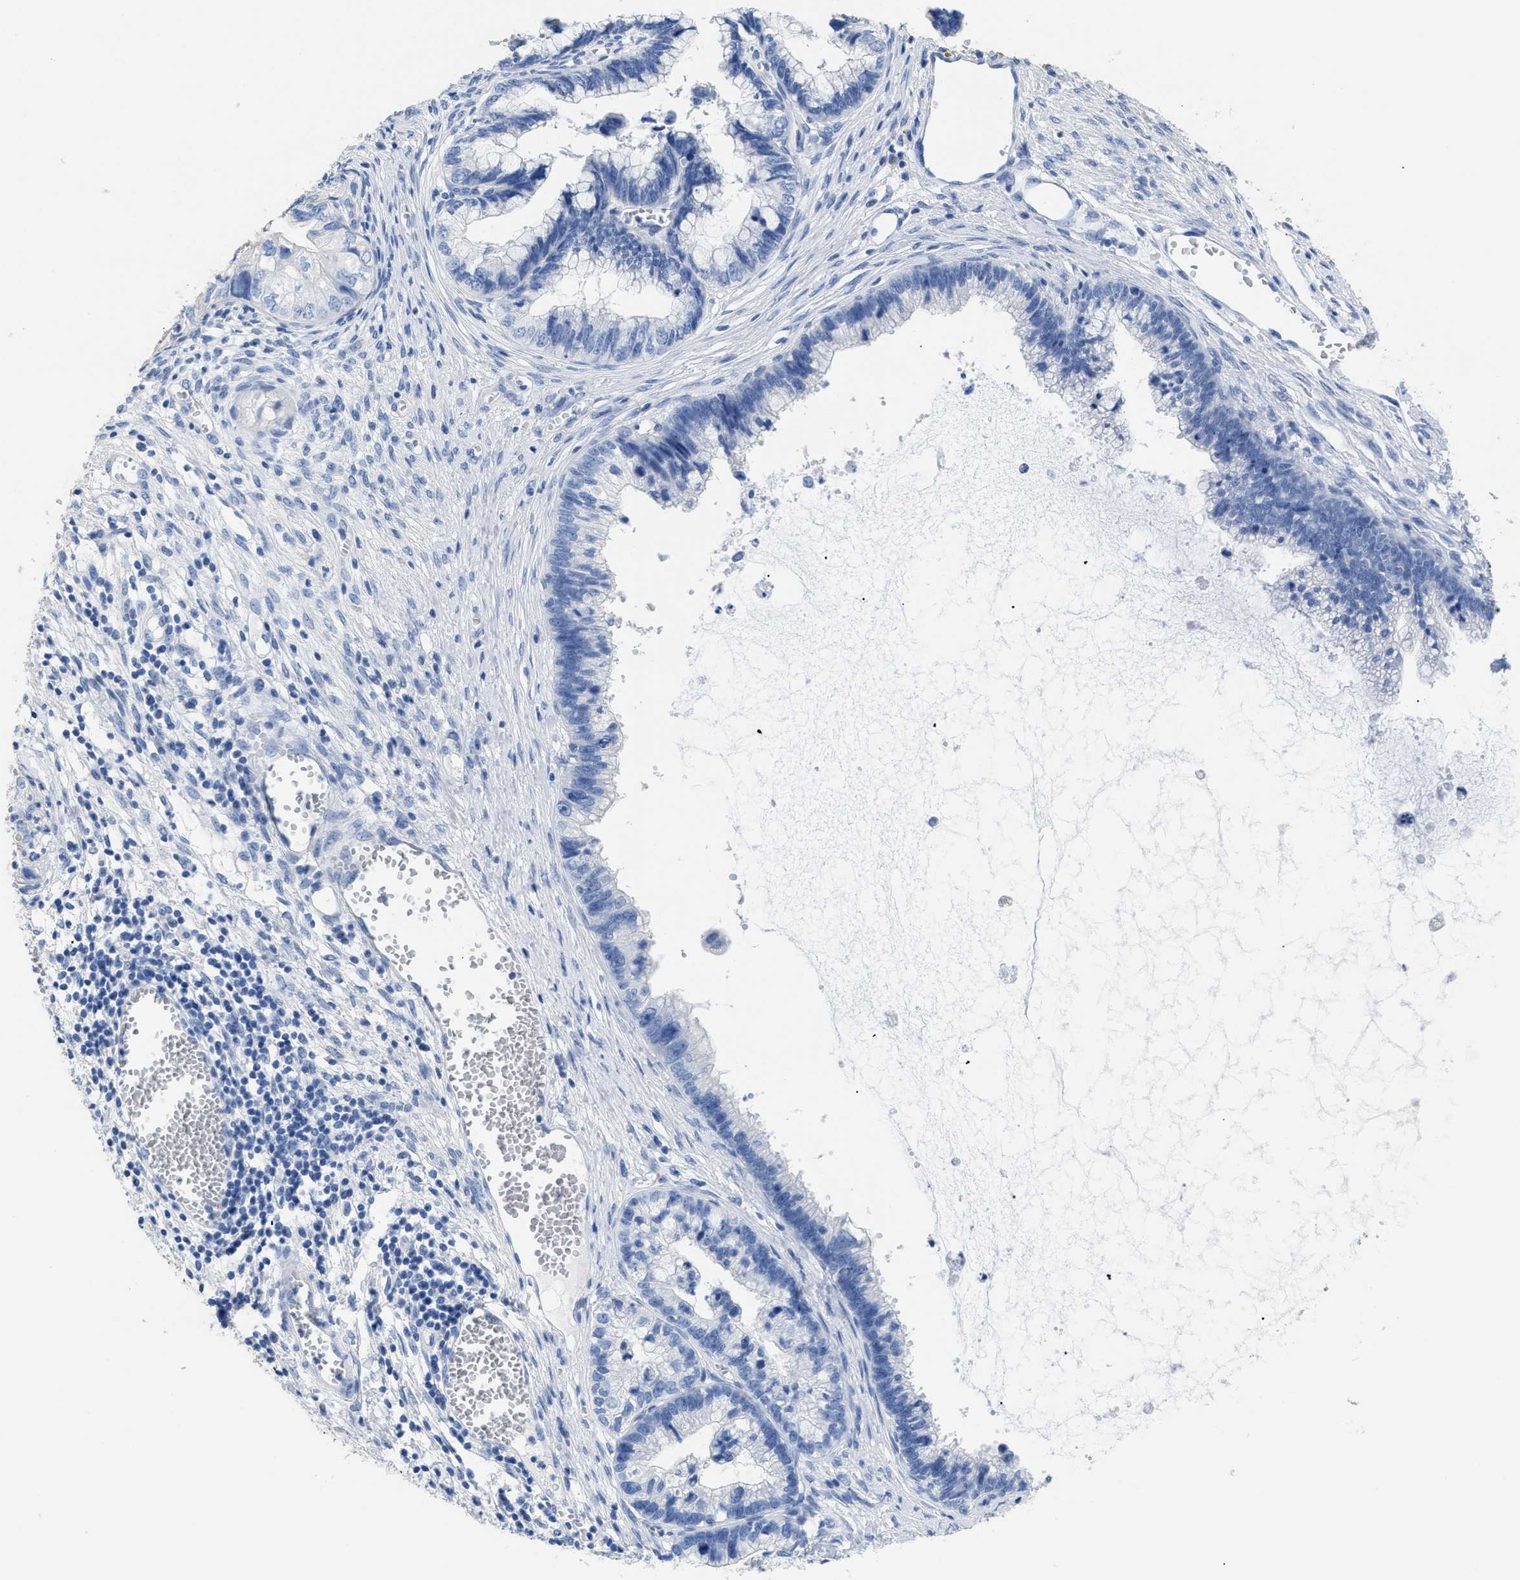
{"staining": {"intensity": "negative", "quantity": "none", "location": "none"}, "tissue": "cervical cancer", "cell_type": "Tumor cells", "image_type": "cancer", "snomed": [{"axis": "morphology", "description": "Adenocarcinoma, NOS"}, {"axis": "topography", "description": "Cervix"}], "caption": "High power microscopy photomicrograph of an IHC micrograph of cervical adenocarcinoma, revealing no significant expression in tumor cells.", "gene": "DLC1", "patient": {"sex": "female", "age": 44}}